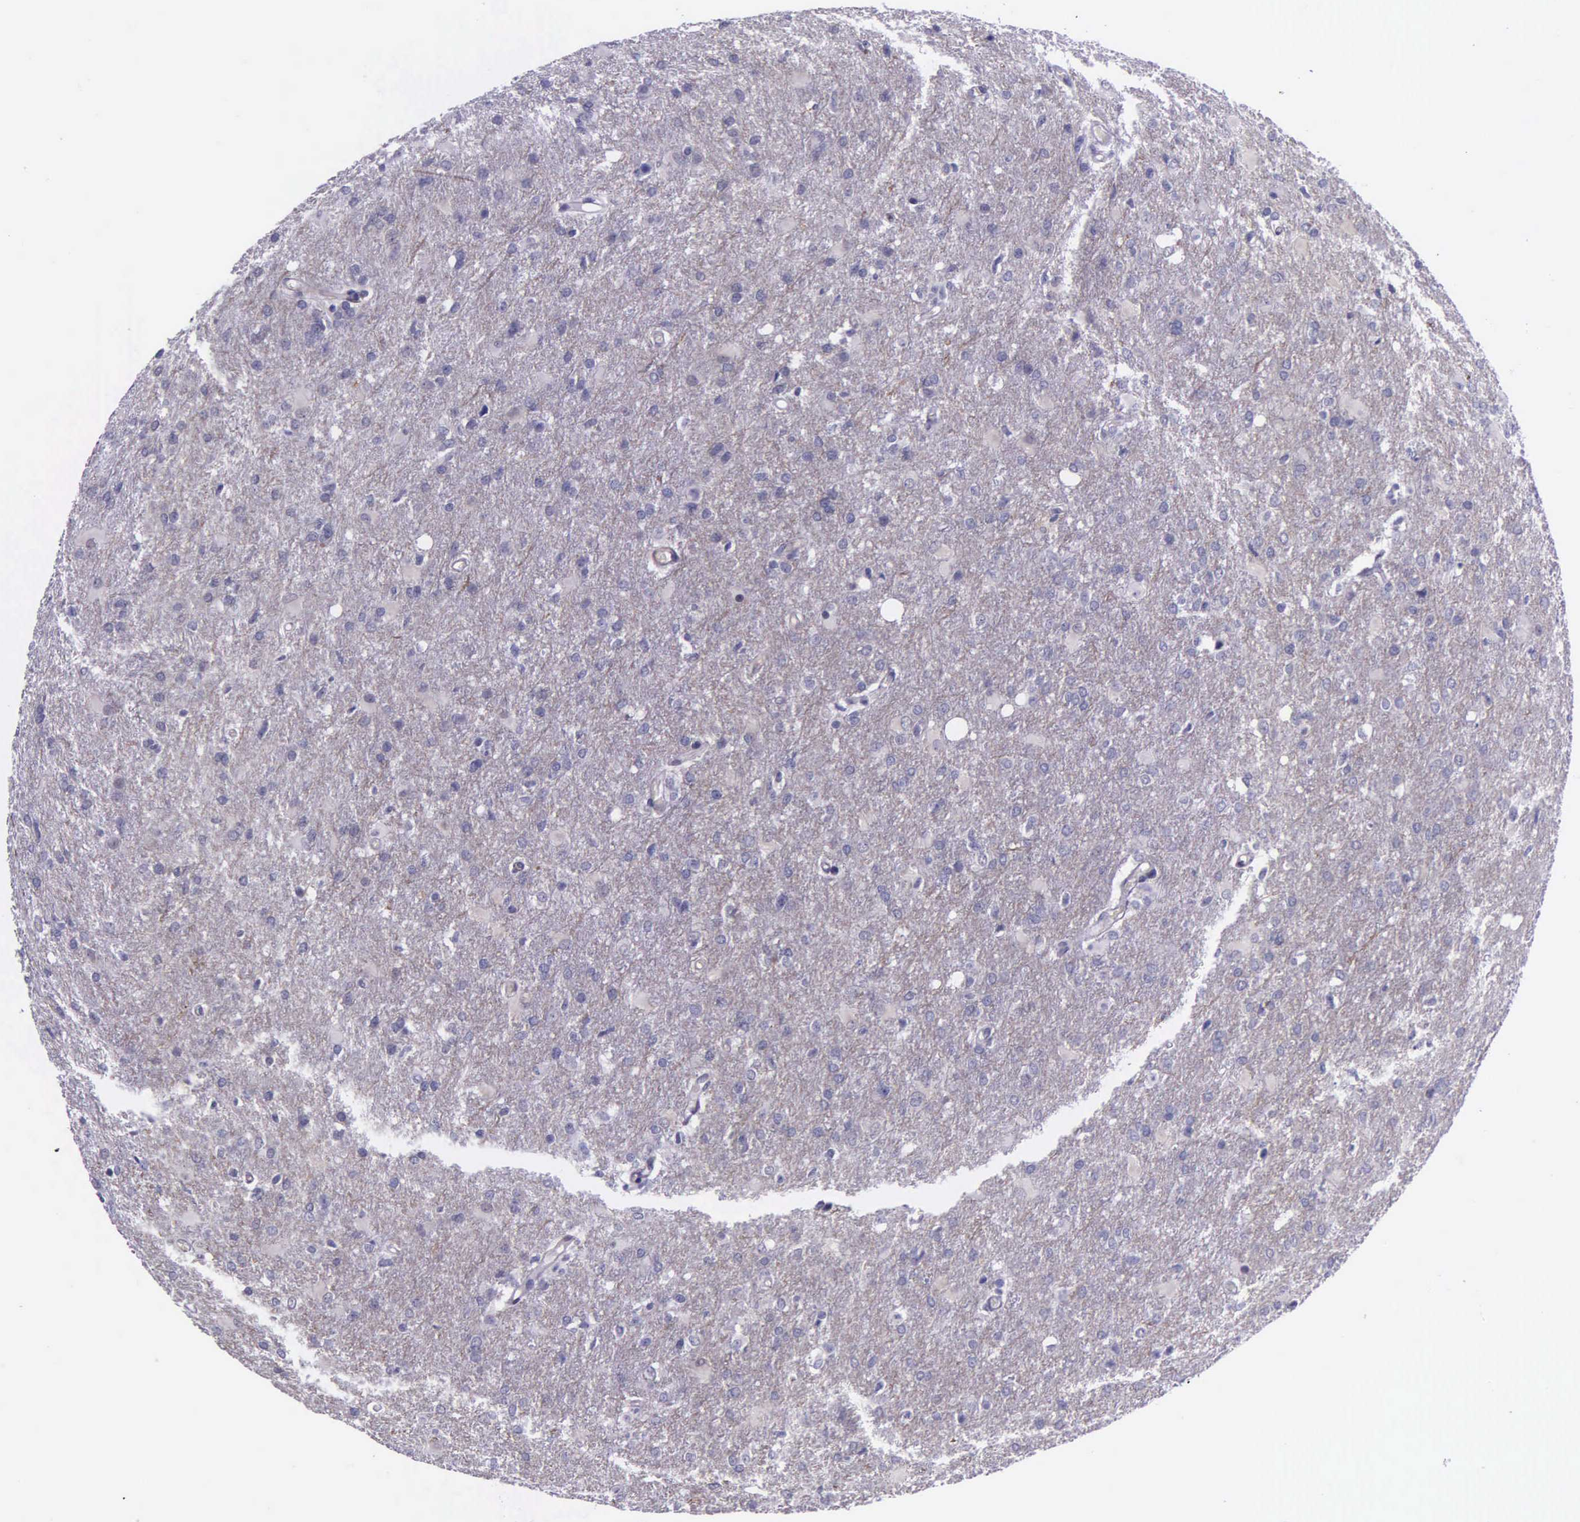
{"staining": {"intensity": "negative", "quantity": "none", "location": "none"}, "tissue": "glioma", "cell_type": "Tumor cells", "image_type": "cancer", "snomed": [{"axis": "morphology", "description": "Glioma, malignant, High grade"}, {"axis": "topography", "description": "Brain"}], "caption": "Immunohistochemistry of human glioma shows no positivity in tumor cells.", "gene": "AHNAK2", "patient": {"sex": "male", "age": 68}}